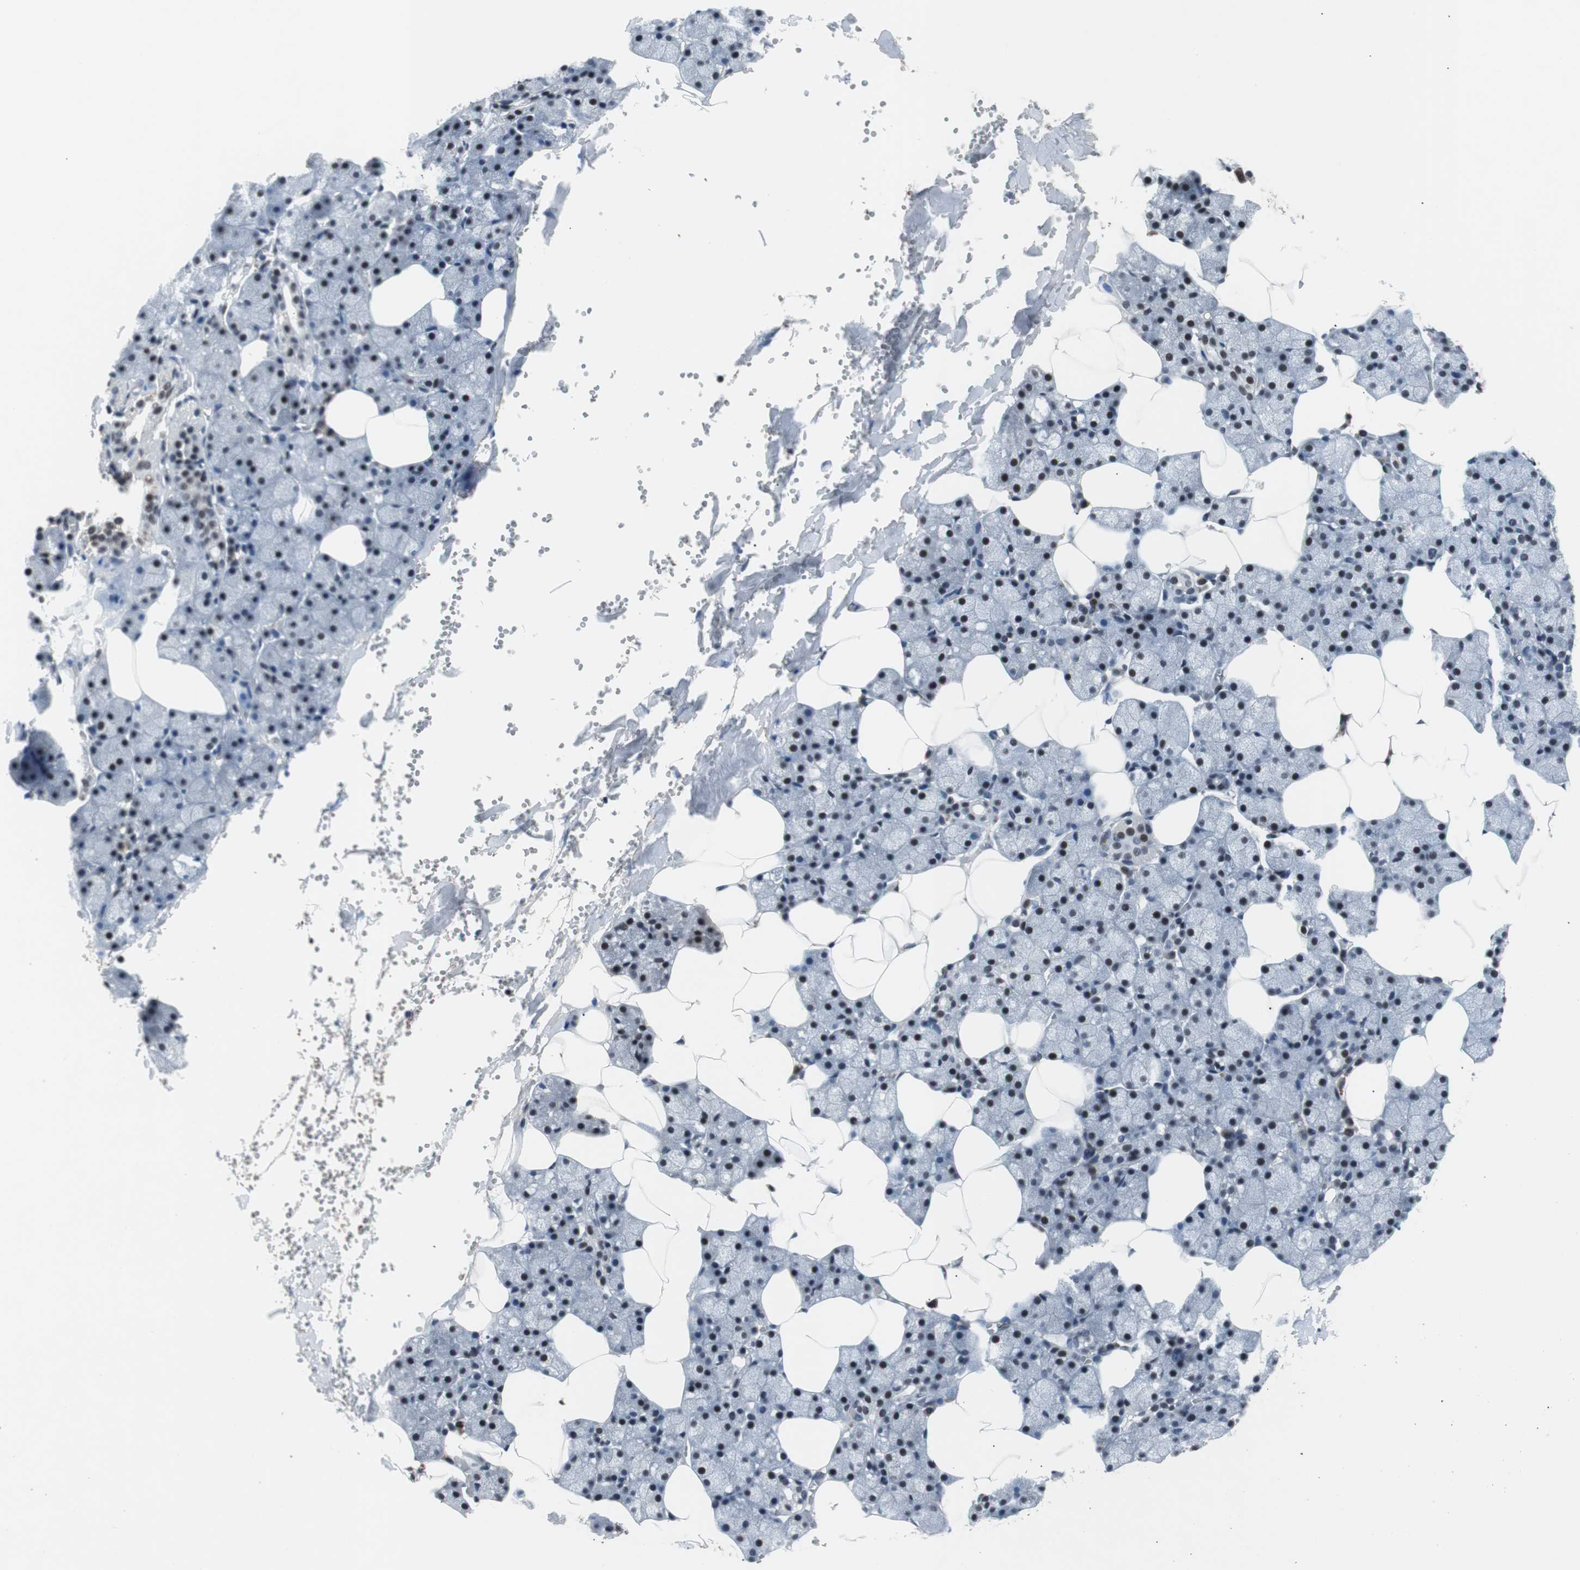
{"staining": {"intensity": "moderate", "quantity": "25%-75%", "location": "nuclear"}, "tissue": "salivary gland", "cell_type": "Glandular cells", "image_type": "normal", "snomed": [{"axis": "morphology", "description": "Normal tissue, NOS"}, {"axis": "topography", "description": "Salivary gland"}], "caption": "Moderate nuclear protein expression is identified in about 25%-75% of glandular cells in salivary gland.", "gene": "USP28", "patient": {"sex": "male", "age": 62}}